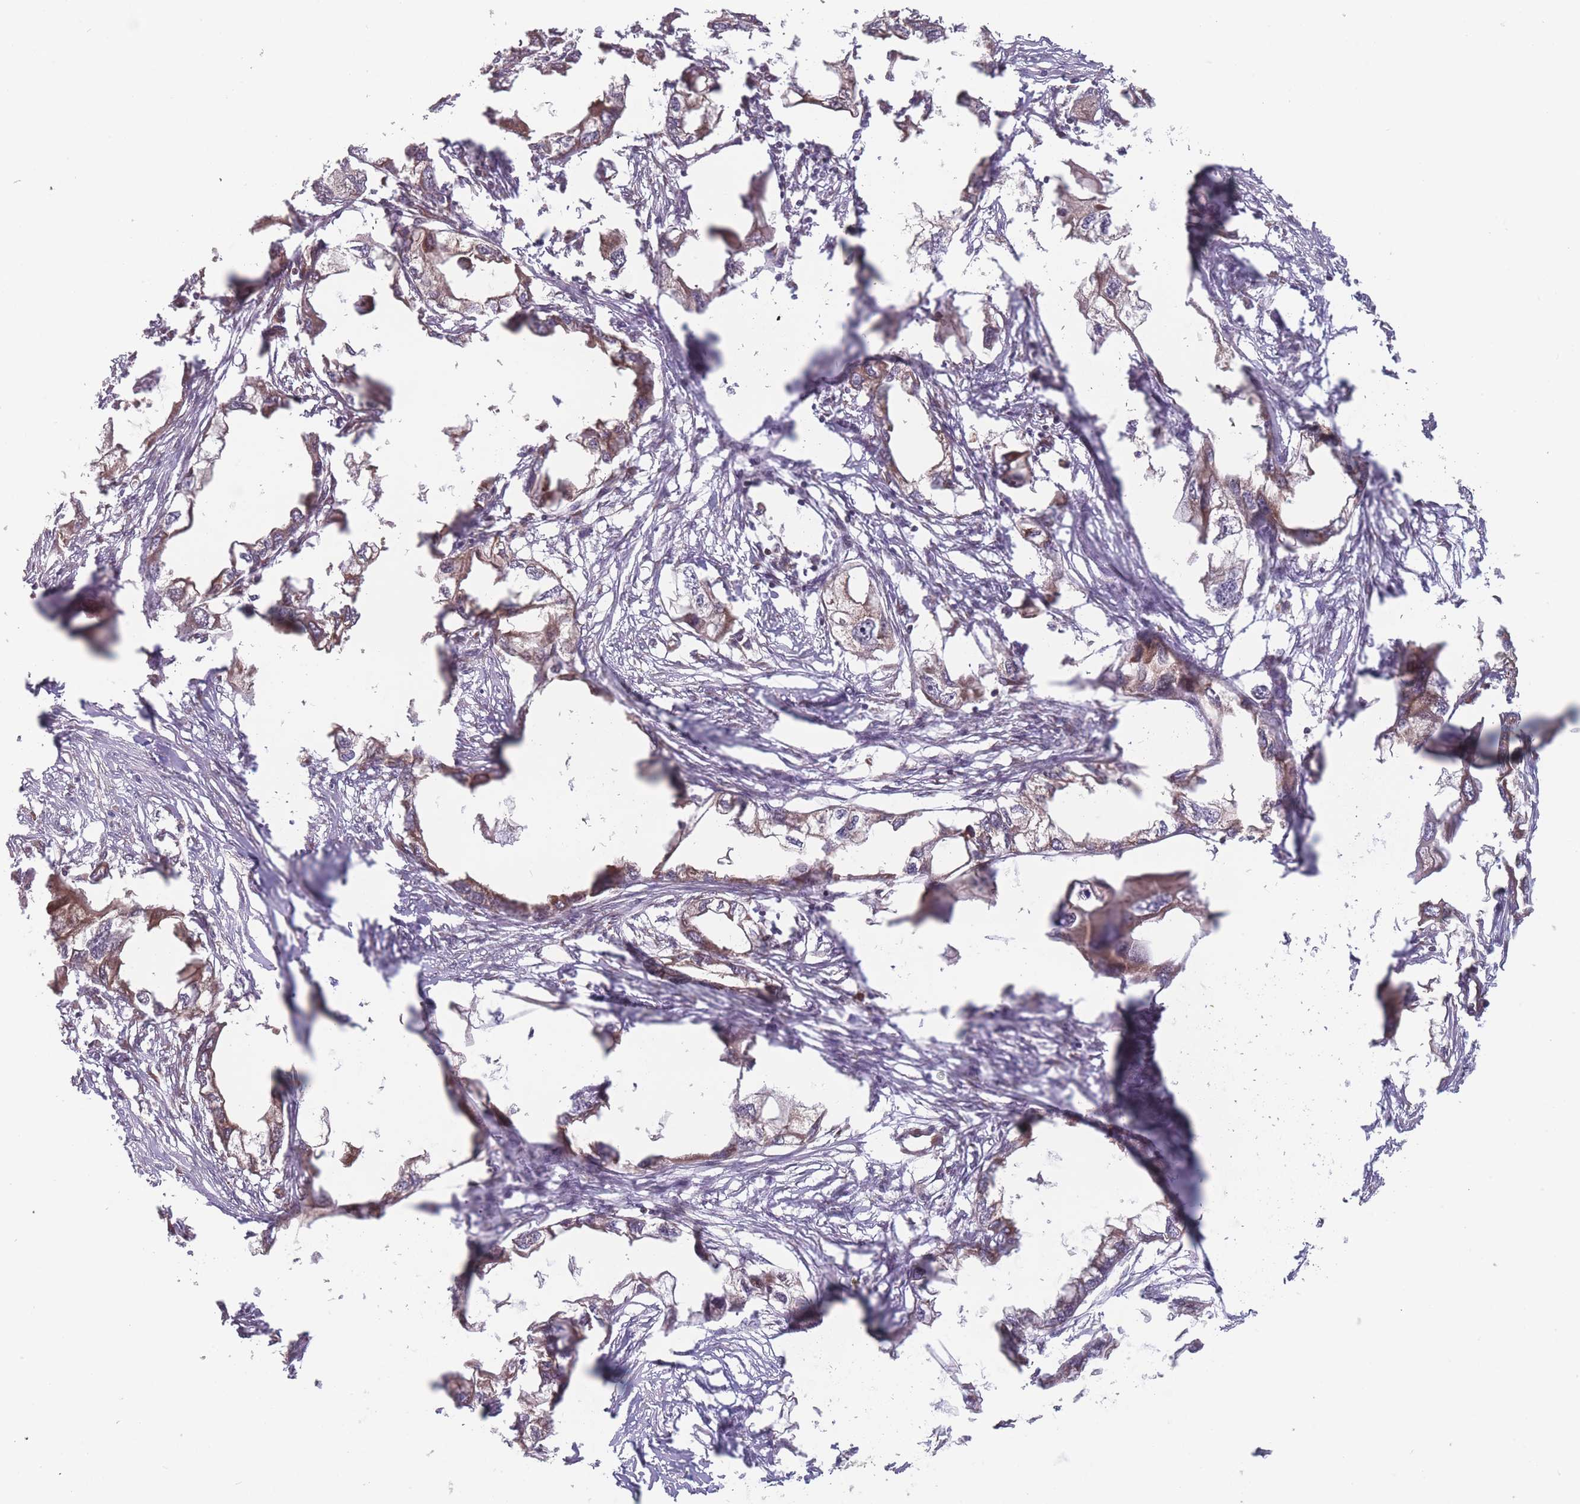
{"staining": {"intensity": "moderate", "quantity": "25%-75%", "location": "cytoplasmic/membranous"}, "tissue": "endometrial cancer", "cell_type": "Tumor cells", "image_type": "cancer", "snomed": [{"axis": "morphology", "description": "Adenocarcinoma, NOS"}, {"axis": "morphology", "description": "Adenocarcinoma, metastatic, NOS"}, {"axis": "topography", "description": "Adipose tissue"}, {"axis": "topography", "description": "Endometrium"}], "caption": "Human adenocarcinoma (endometrial) stained for a protein (brown) exhibits moderate cytoplasmic/membranous positive staining in approximately 25%-75% of tumor cells.", "gene": "RPS18", "patient": {"sex": "female", "age": 67}}